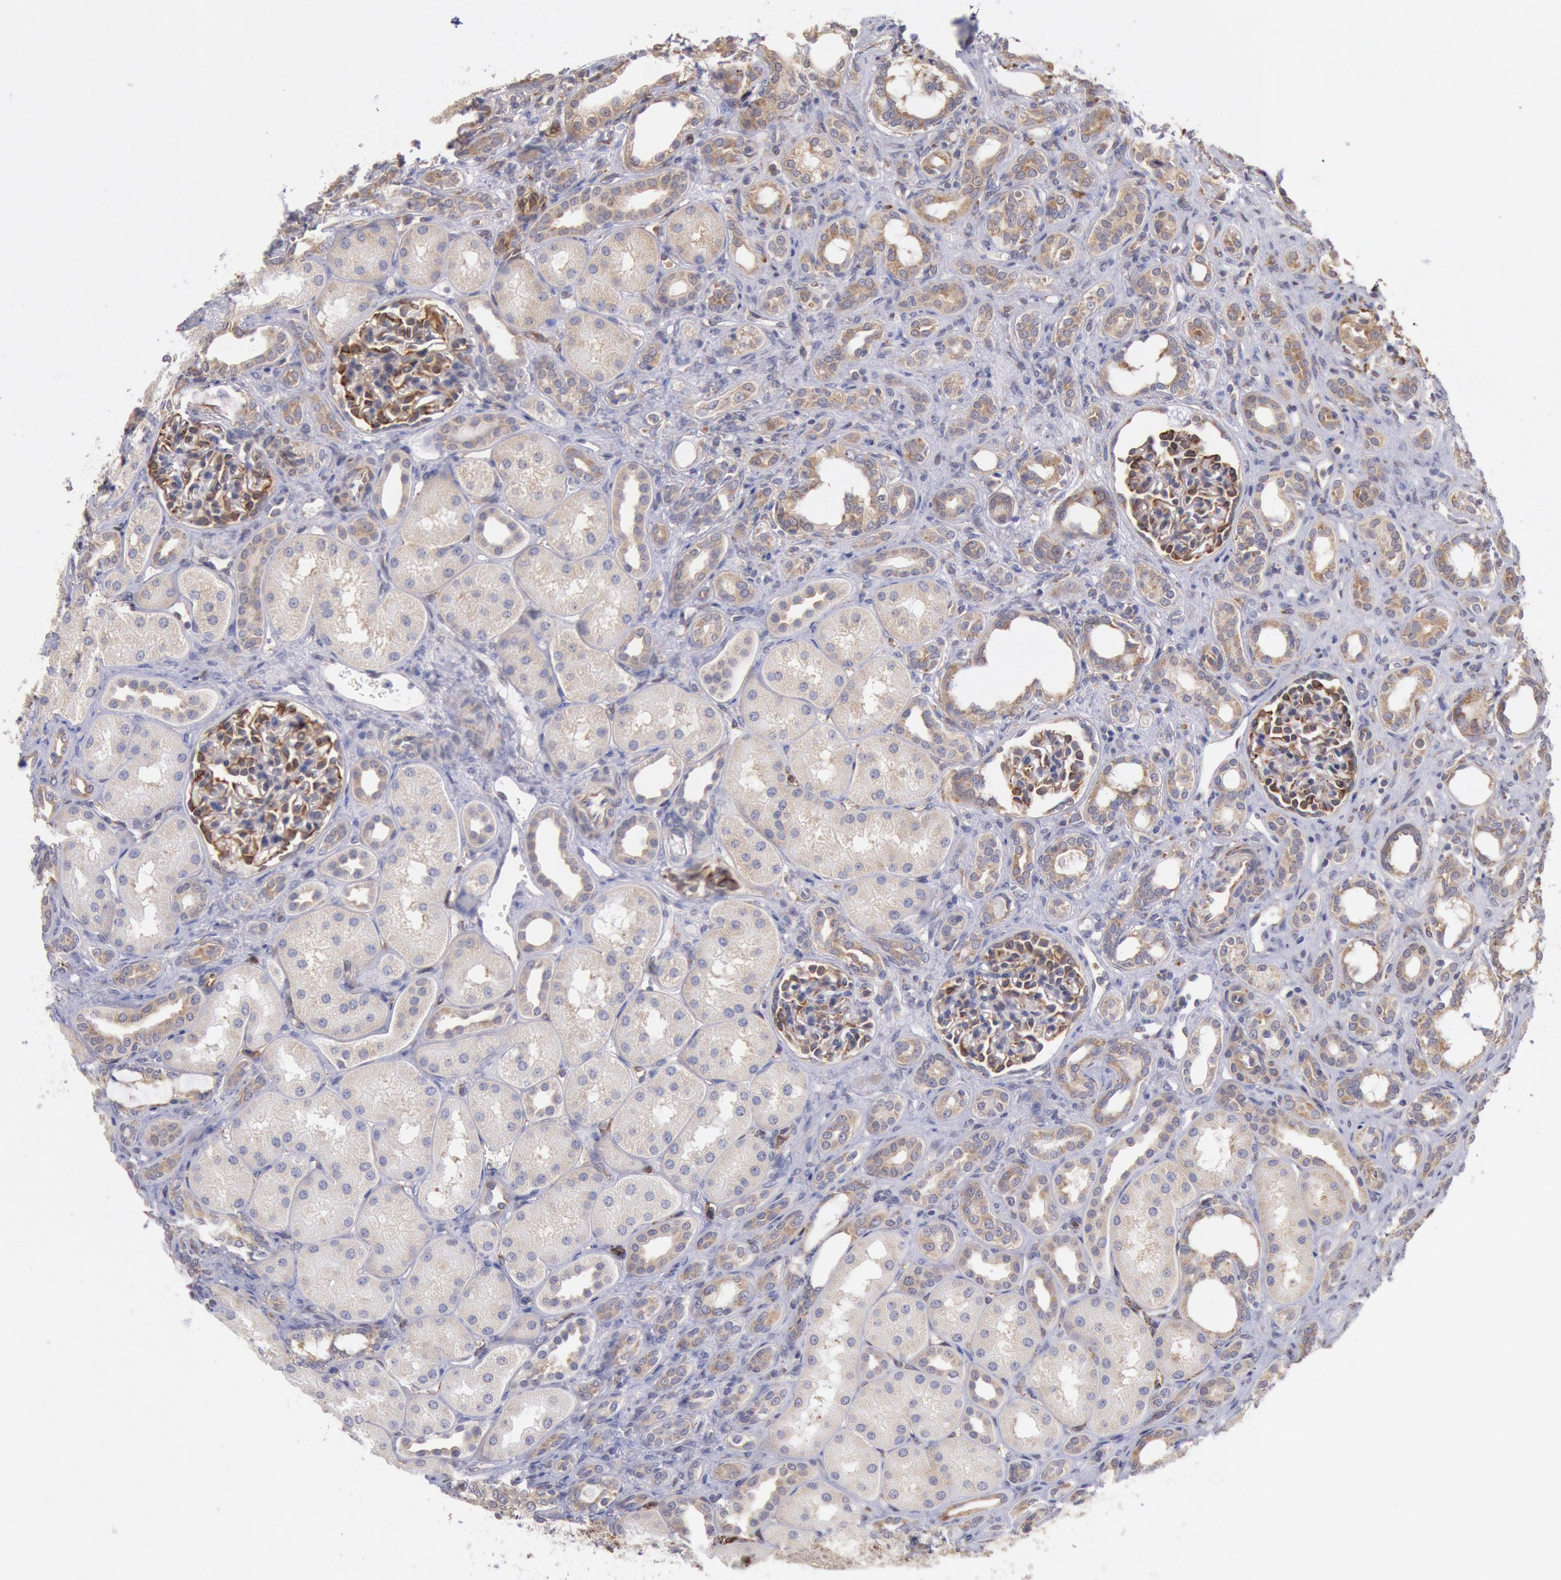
{"staining": {"intensity": "moderate", "quantity": ">75%", "location": "cytoplasmic/membranous"}, "tissue": "kidney", "cell_type": "Cells in glomeruli", "image_type": "normal", "snomed": [{"axis": "morphology", "description": "Normal tissue, NOS"}, {"axis": "topography", "description": "Kidney"}], "caption": "Unremarkable kidney shows moderate cytoplasmic/membranous positivity in about >75% of cells in glomeruli, visualized by immunohistochemistry.", "gene": "DRG1", "patient": {"sex": "male", "age": 7}}